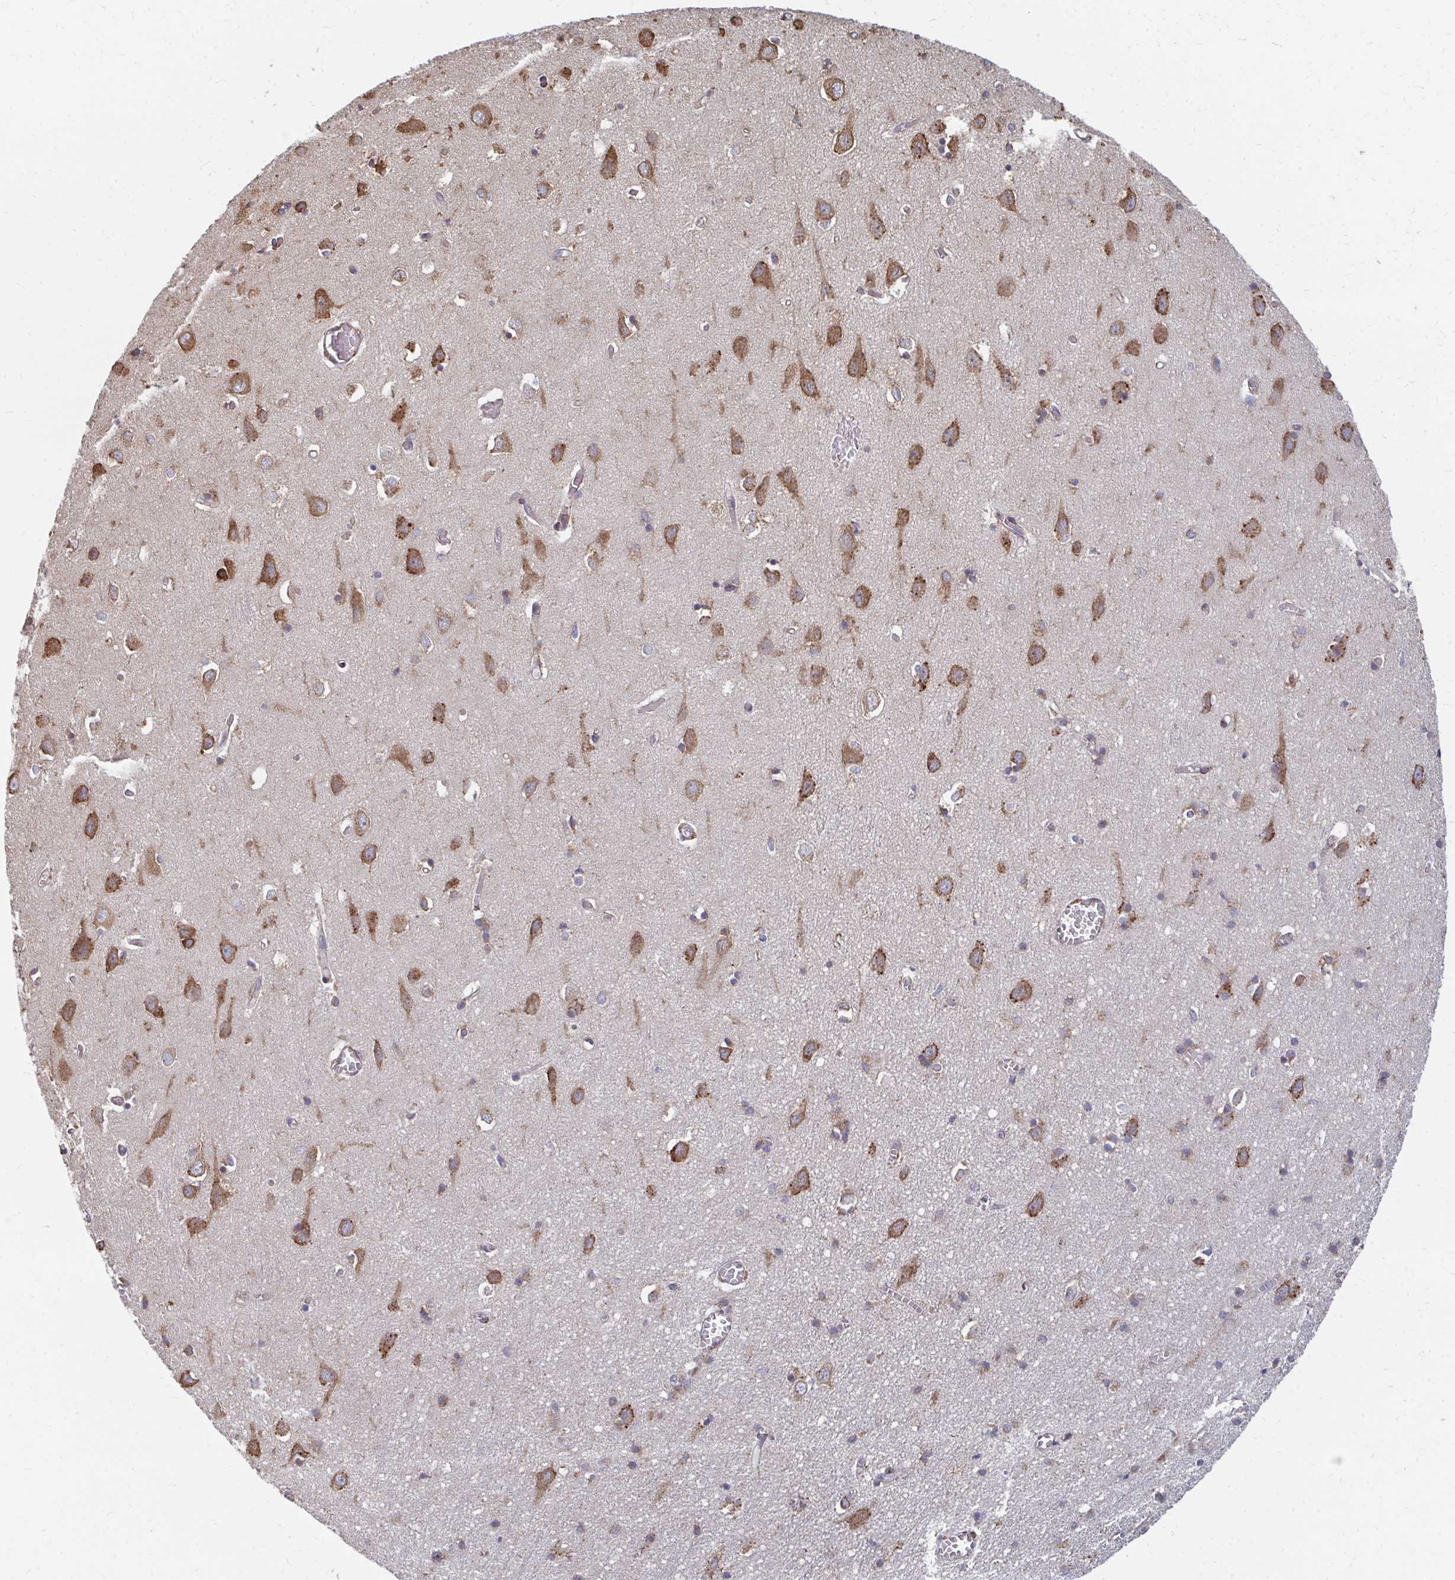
{"staining": {"intensity": "moderate", "quantity": "25%-75%", "location": "cytoplasmic/membranous"}, "tissue": "cerebral cortex", "cell_type": "Endothelial cells", "image_type": "normal", "snomed": [{"axis": "morphology", "description": "Normal tissue, NOS"}, {"axis": "topography", "description": "Cerebral cortex"}], "caption": "Protein expression analysis of unremarkable human cerebral cortex reveals moderate cytoplasmic/membranous expression in approximately 25%-75% of endothelial cells. (DAB IHC with brightfield microscopy, high magnification).", "gene": "PPP1R13L", "patient": {"sex": "male", "age": 70}}